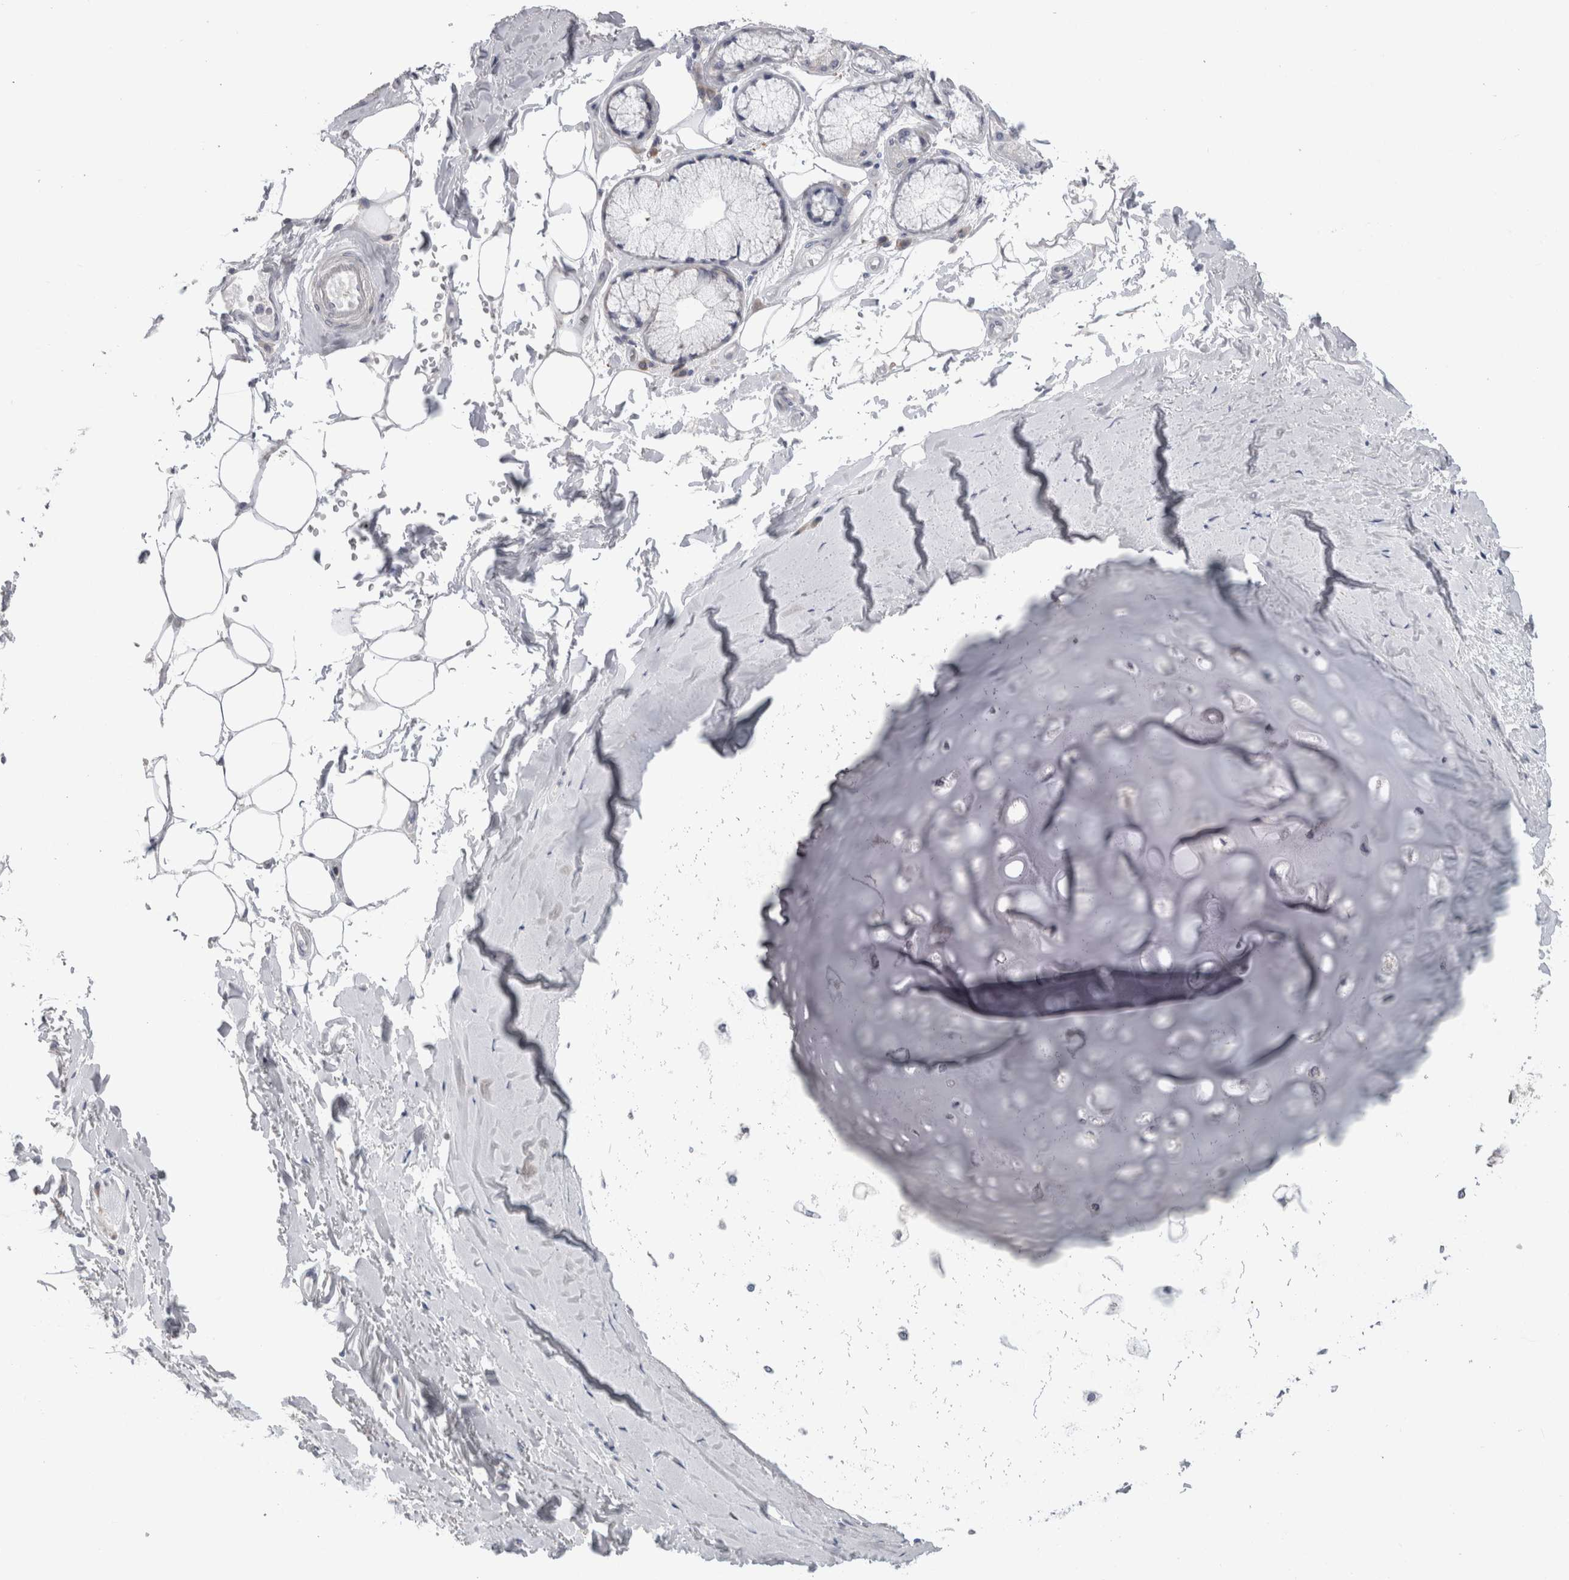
{"staining": {"intensity": "negative", "quantity": "none", "location": "none"}, "tissue": "adipose tissue", "cell_type": "Adipocytes", "image_type": "normal", "snomed": [{"axis": "morphology", "description": "Normal tissue, NOS"}, {"axis": "topography", "description": "Bronchus"}], "caption": "Immunohistochemistry (IHC) of normal adipose tissue demonstrates no staining in adipocytes. (Brightfield microscopy of DAB immunohistochemistry at high magnification).", "gene": "DCTN6", "patient": {"sex": "male", "age": 66}}